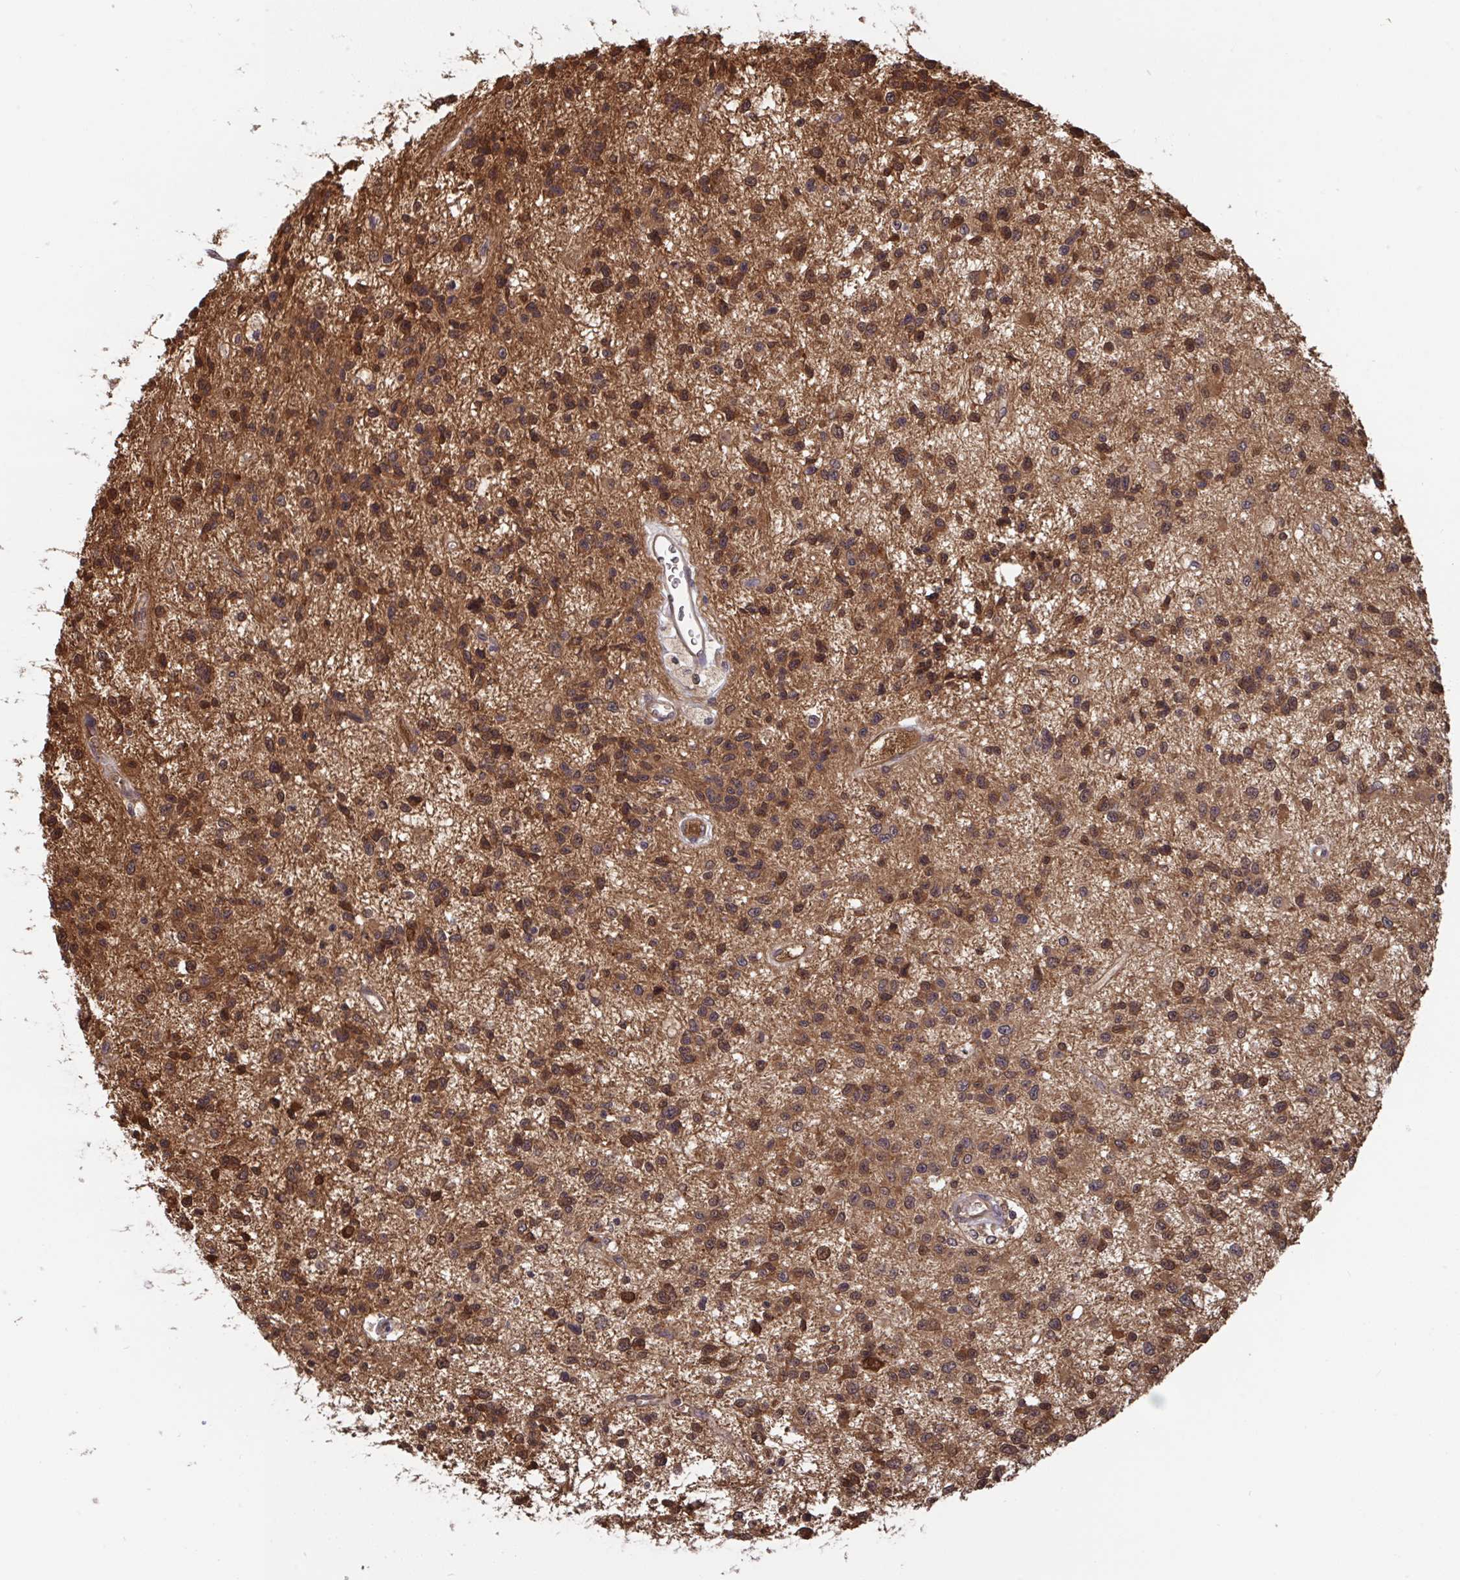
{"staining": {"intensity": "moderate", "quantity": ">75%", "location": "cytoplasmic/membranous,nuclear"}, "tissue": "glioma", "cell_type": "Tumor cells", "image_type": "cancer", "snomed": [{"axis": "morphology", "description": "Glioma, malignant, Low grade"}, {"axis": "topography", "description": "Brain"}], "caption": "Immunohistochemical staining of human glioma shows moderate cytoplasmic/membranous and nuclear protein expression in about >75% of tumor cells.", "gene": "TIGAR", "patient": {"sex": "male", "age": 43}}